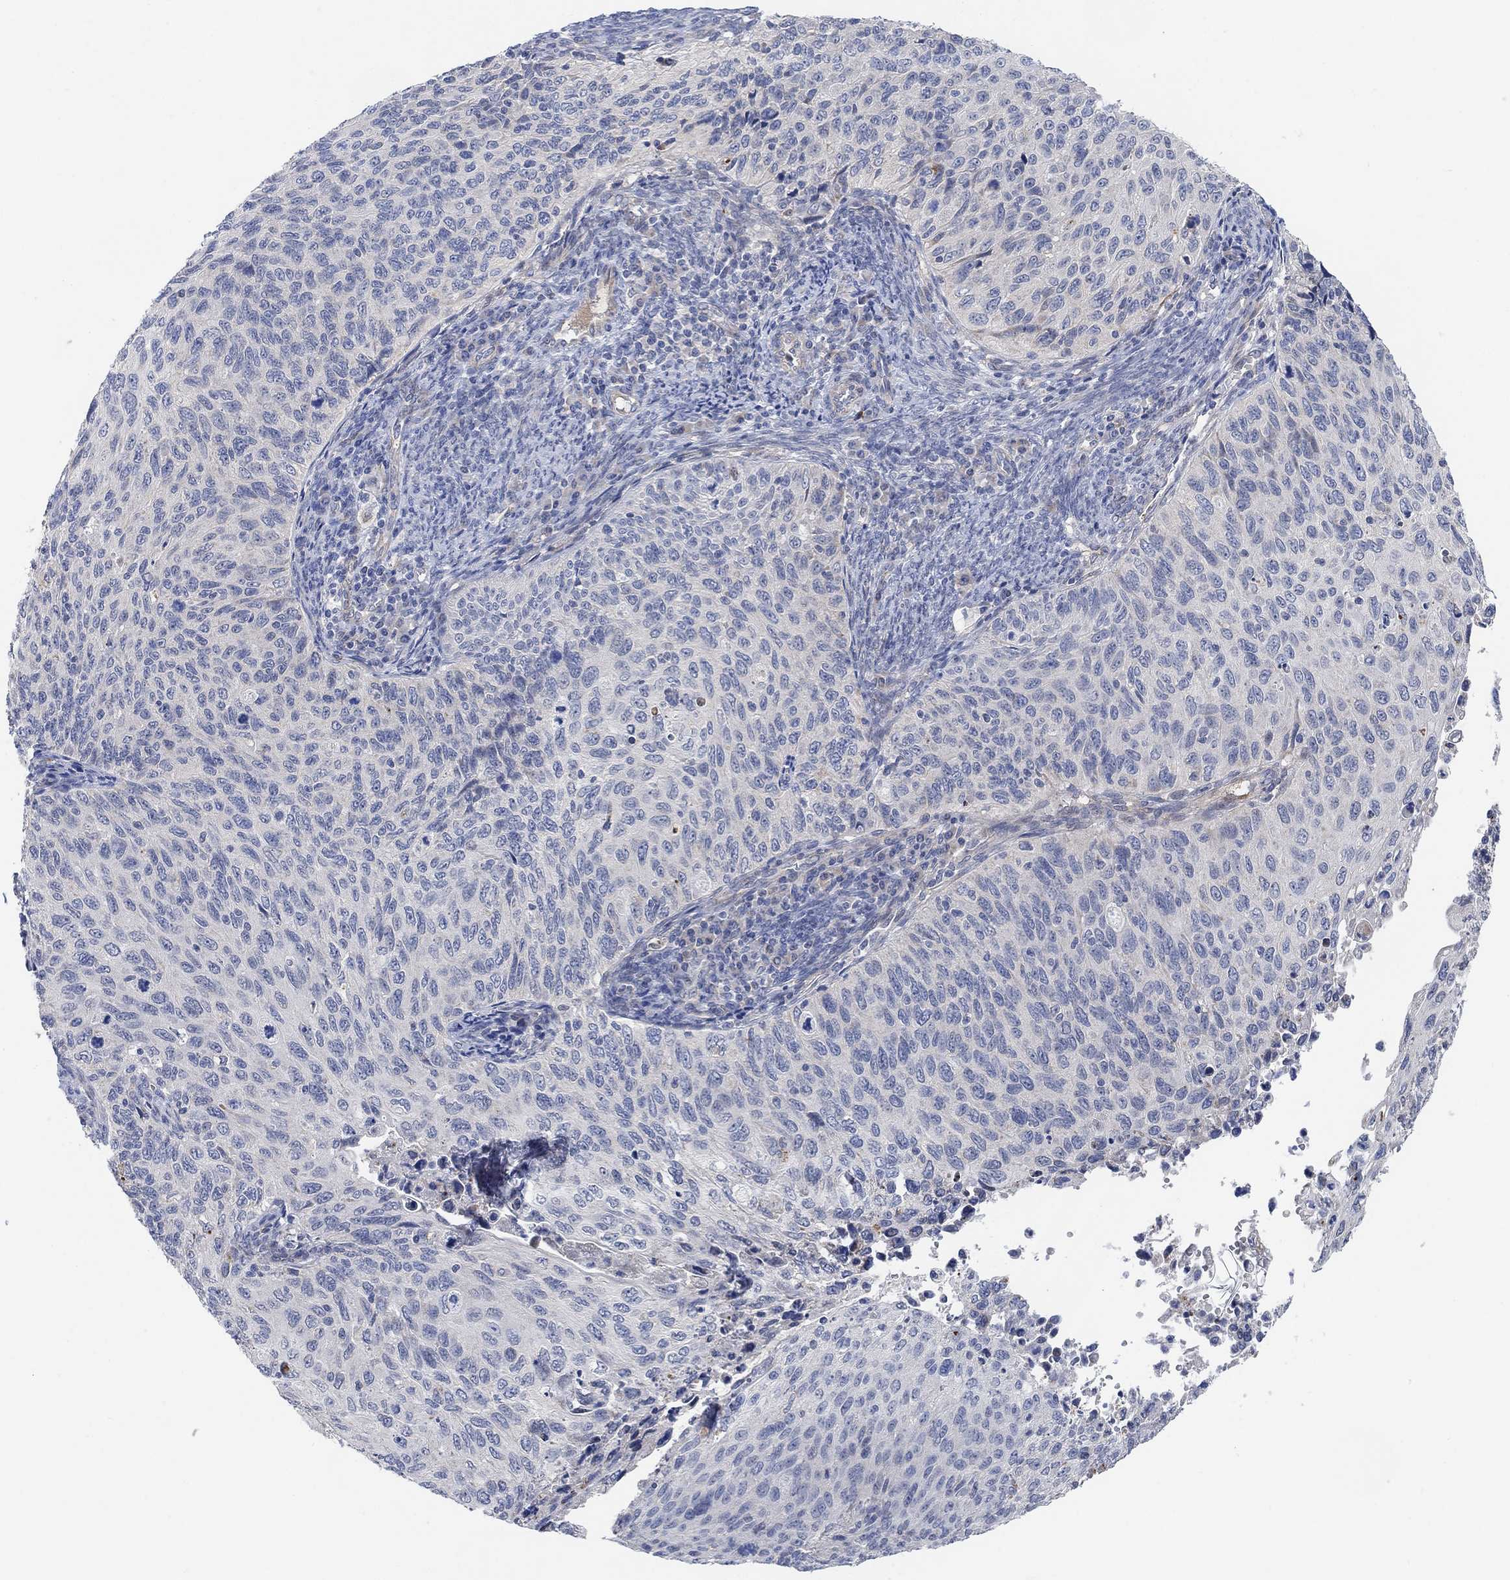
{"staining": {"intensity": "negative", "quantity": "none", "location": "none"}, "tissue": "cervical cancer", "cell_type": "Tumor cells", "image_type": "cancer", "snomed": [{"axis": "morphology", "description": "Squamous cell carcinoma, NOS"}, {"axis": "topography", "description": "Cervix"}], "caption": "Photomicrograph shows no protein staining in tumor cells of squamous cell carcinoma (cervical) tissue.", "gene": "HCRTR1", "patient": {"sex": "female", "age": 70}}